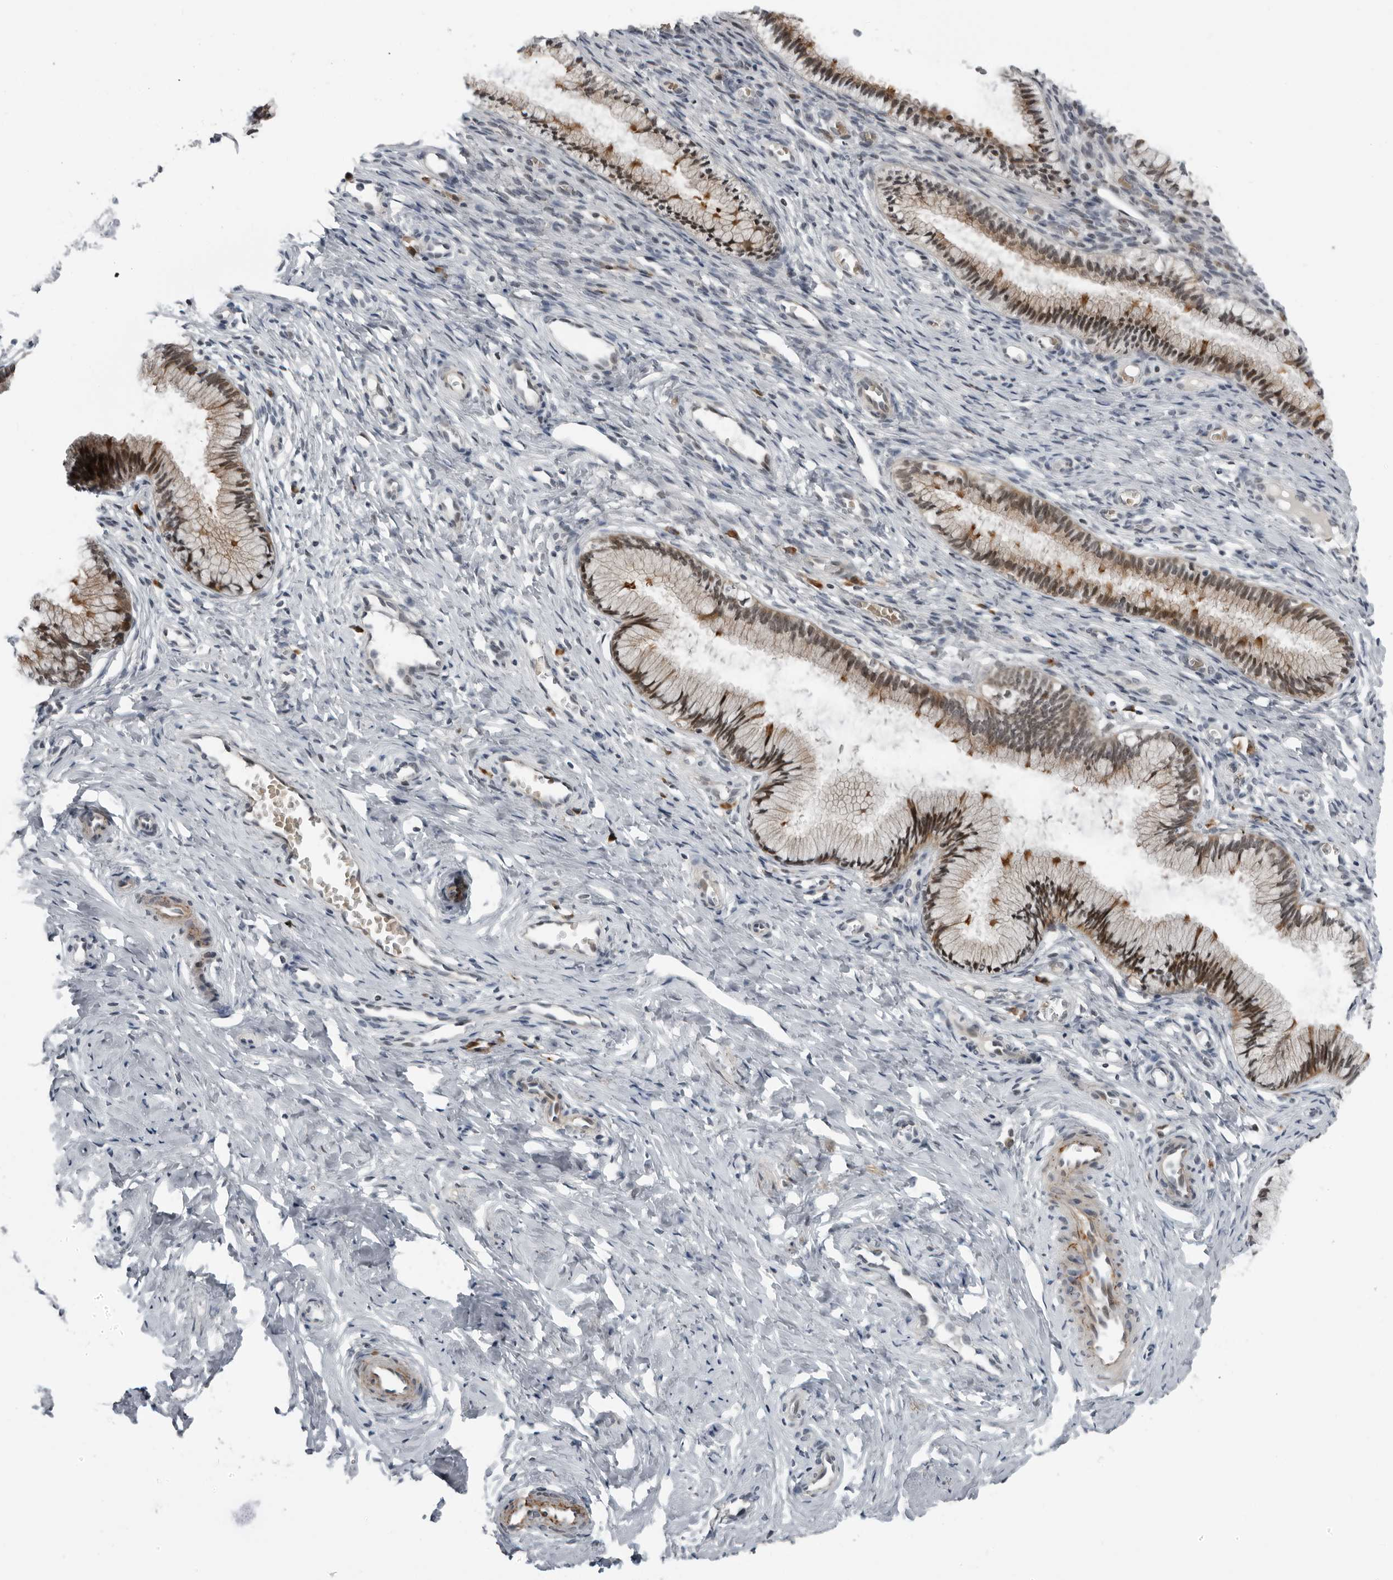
{"staining": {"intensity": "moderate", "quantity": ">75%", "location": "cytoplasmic/membranous,nuclear"}, "tissue": "cervix", "cell_type": "Glandular cells", "image_type": "normal", "snomed": [{"axis": "morphology", "description": "Normal tissue, NOS"}, {"axis": "topography", "description": "Cervix"}], "caption": "The image shows staining of benign cervix, revealing moderate cytoplasmic/membranous,nuclear protein staining (brown color) within glandular cells. The protein is shown in brown color, while the nuclei are stained blue.", "gene": "ALPK2", "patient": {"sex": "female", "age": 27}}